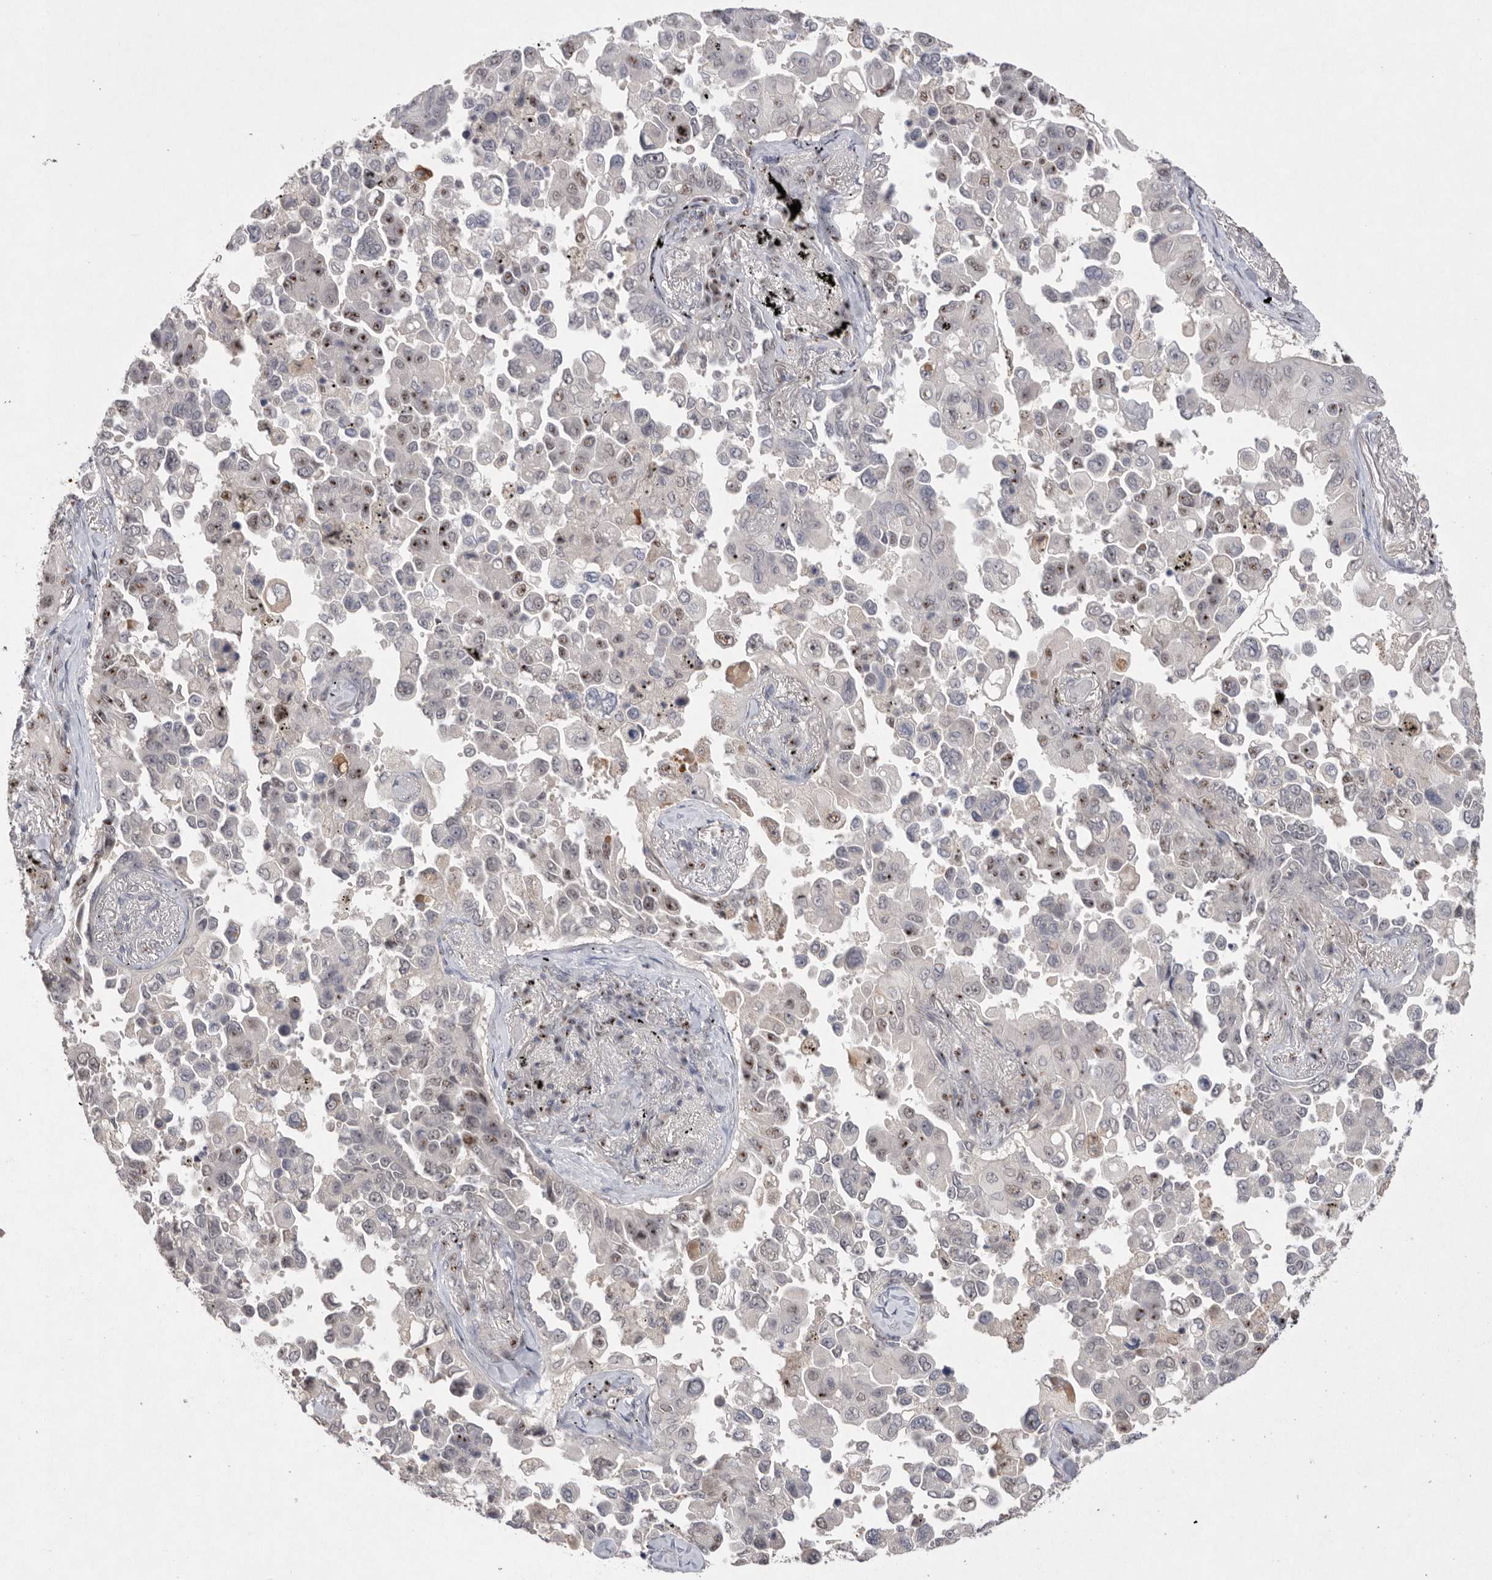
{"staining": {"intensity": "moderate", "quantity": "<25%", "location": "nuclear"}, "tissue": "lung cancer", "cell_type": "Tumor cells", "image_type": "cancer", "snomed": [{"axis": "morphology", "description": "Adenocarcinoma, NOS"}, {"axis": "topography", "description": "Lung"}], "caption": "A brown stain labels moderate nuclear staining of a protein in lung cancer tumor cells. The staining was performed using DAB (3,3'-diaminobenzidine), with brown indicating positive protein expression. Nuclei are stained blue with hematoxylin.", "gene": "HUS1", "patient": {"sex": "female", "age": 67}}